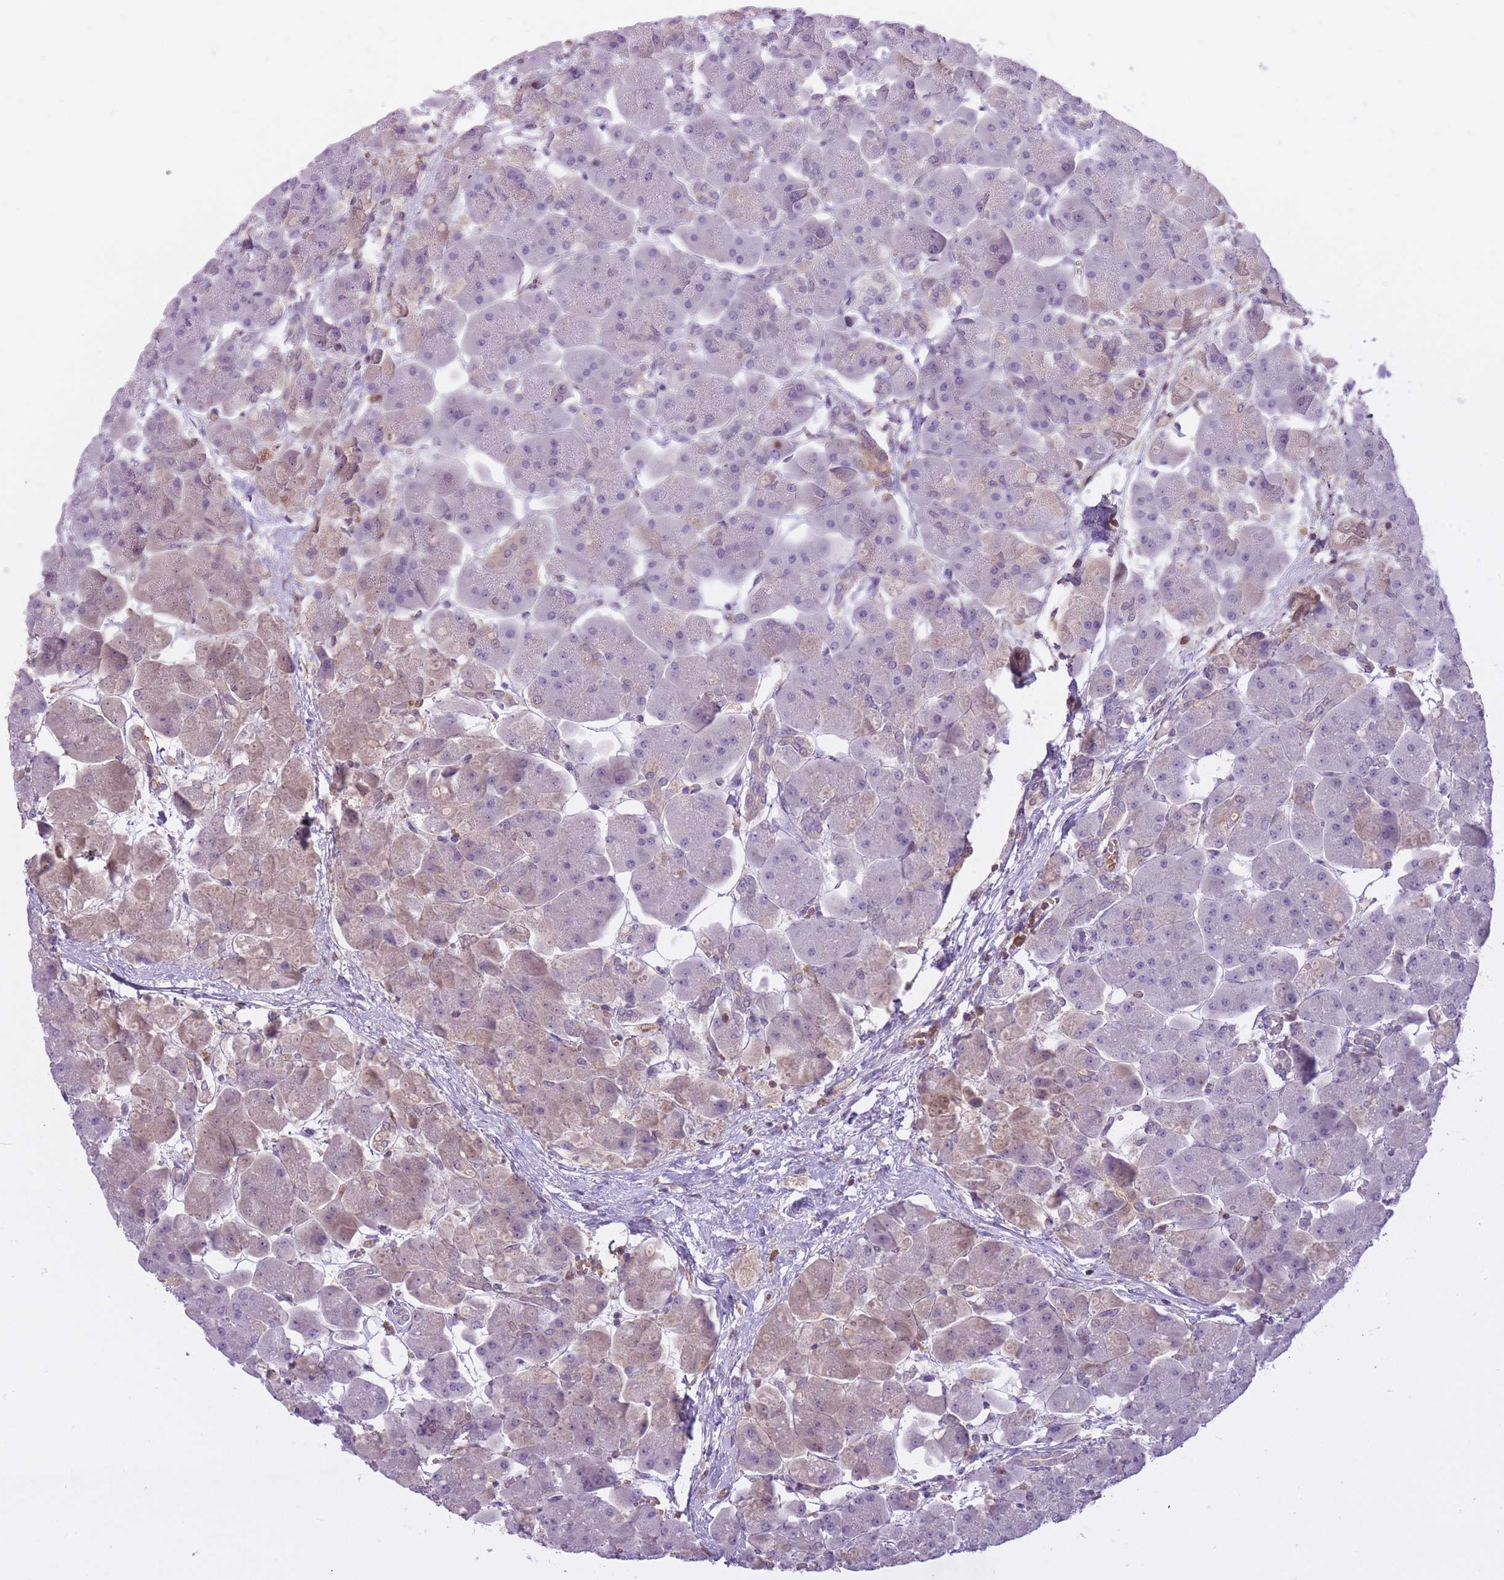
{"staining": {"intensity": "weak", "quantity": "<25%", "location": "cytoplasmic/membranous,nuclear"}, "tissue": "pancreas", "cell_type": "Exocrine glandular cells", "image_type": "normal", "snomed": [{"axis": "morphology", "description": "Normal tissue, NOS"}, {"axis": "topography", "description": "Pancreas"}], "caption": "Immunohistochemistry (IHC) micrograph of normal pancreas stained for a protein (brown), which shows no positivity in exocrine glandular cells. (DAB (3,3'-diaminobenzidine) immunohistochemistry (IHC), high magnification).", "gene": "CXorf38", "patient": {"sex": "male", "age": 66}}